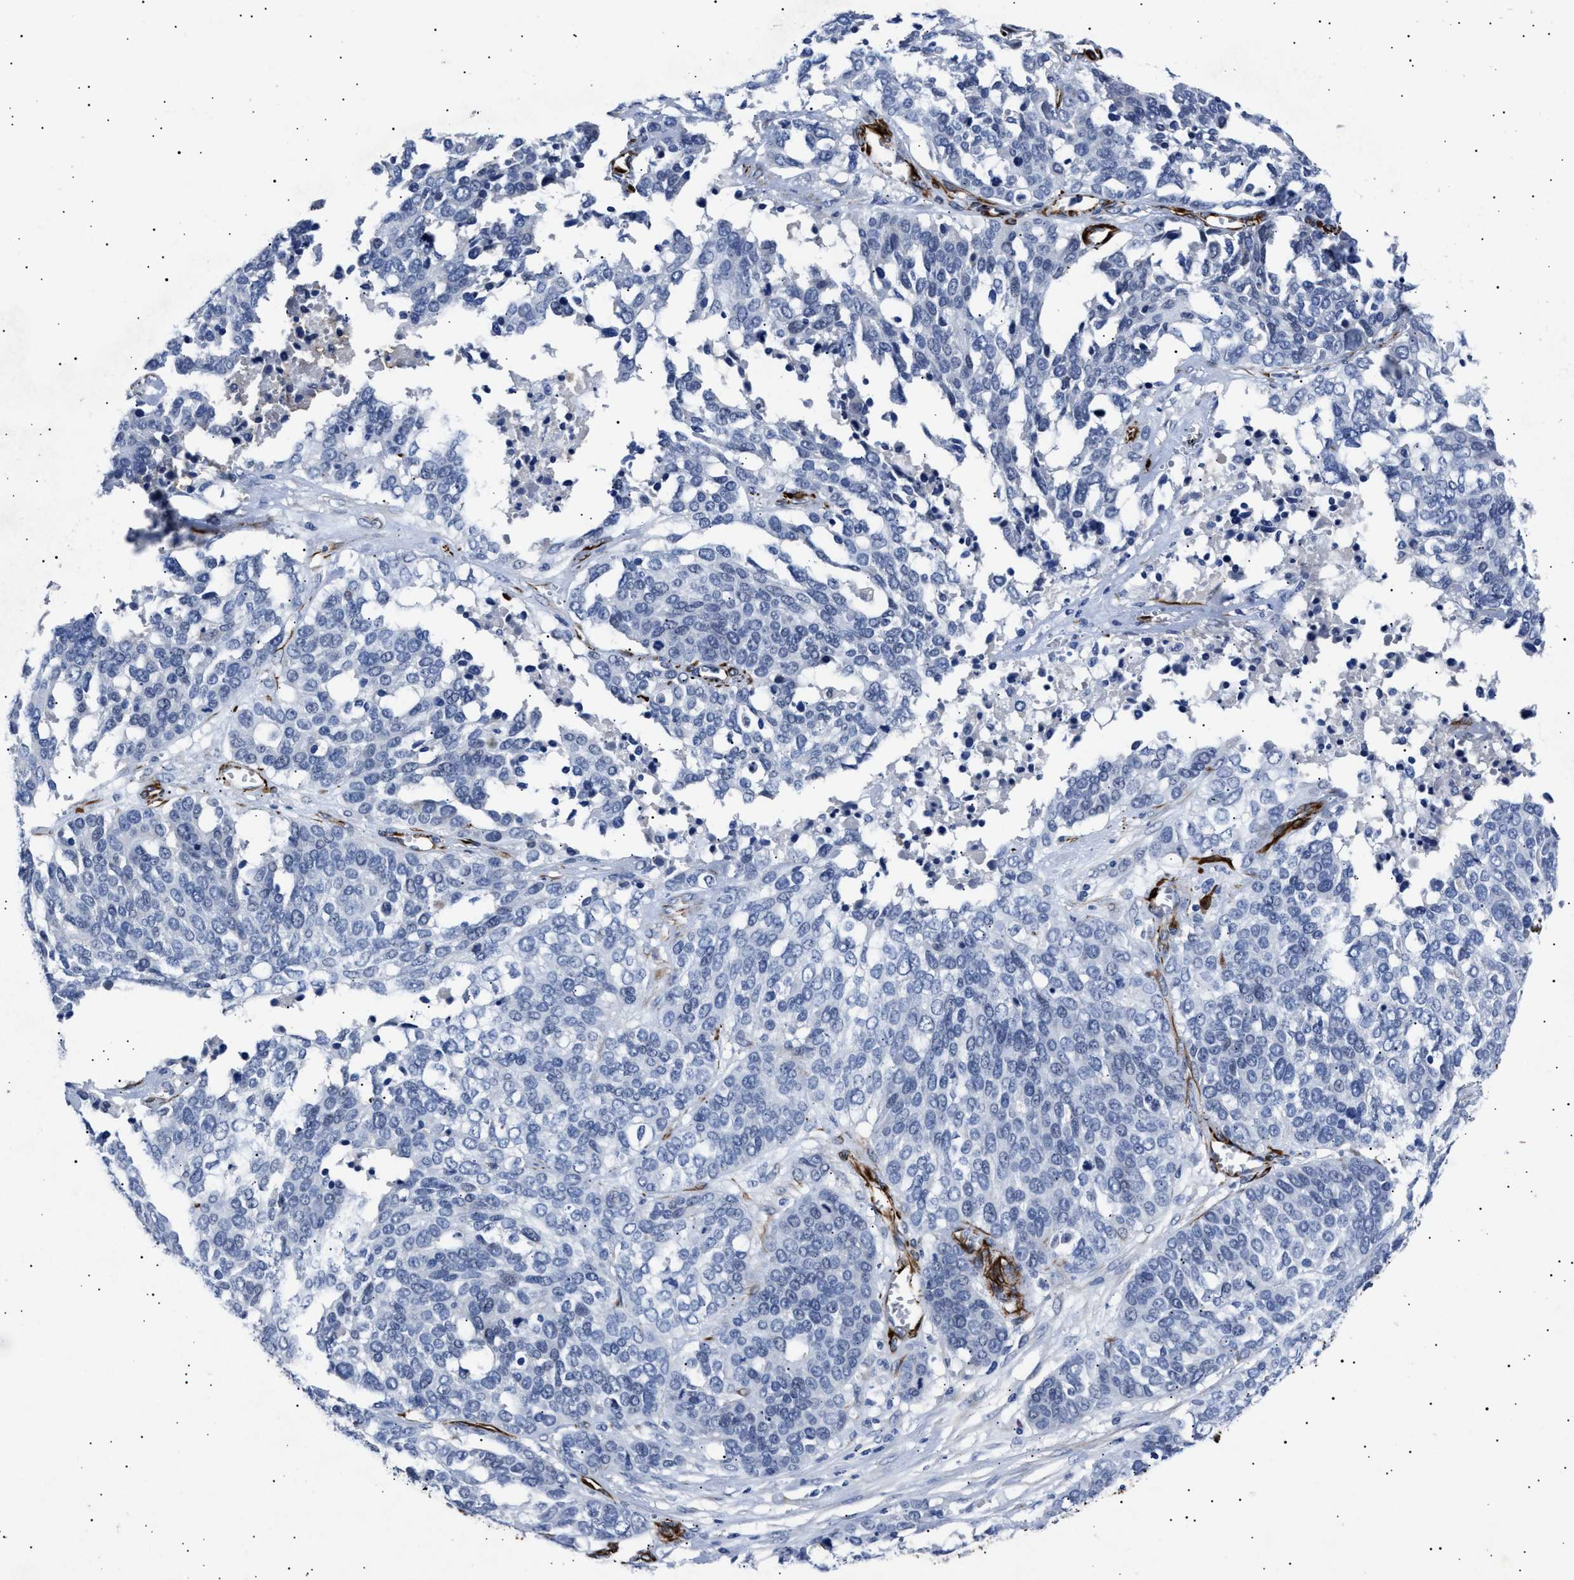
{"staining": {"intensity": "negative", "quantity": "none", "location": "none"}, "tissue": "ovarian cancer", "cell_type": "Tumor cells", "image_type": "cancer", "snomed": [{"axis": "morphology", "description": "Cystadenocarcinoma, serous, NOS"}, {"axis": "topography", "description": "Ovary"}], "caption": "Image shows no protein expression in tumor cells of ovarian cancer tissue.", "gene": "OLFML2A", "patient": {"sex": "female", "age": 44}}